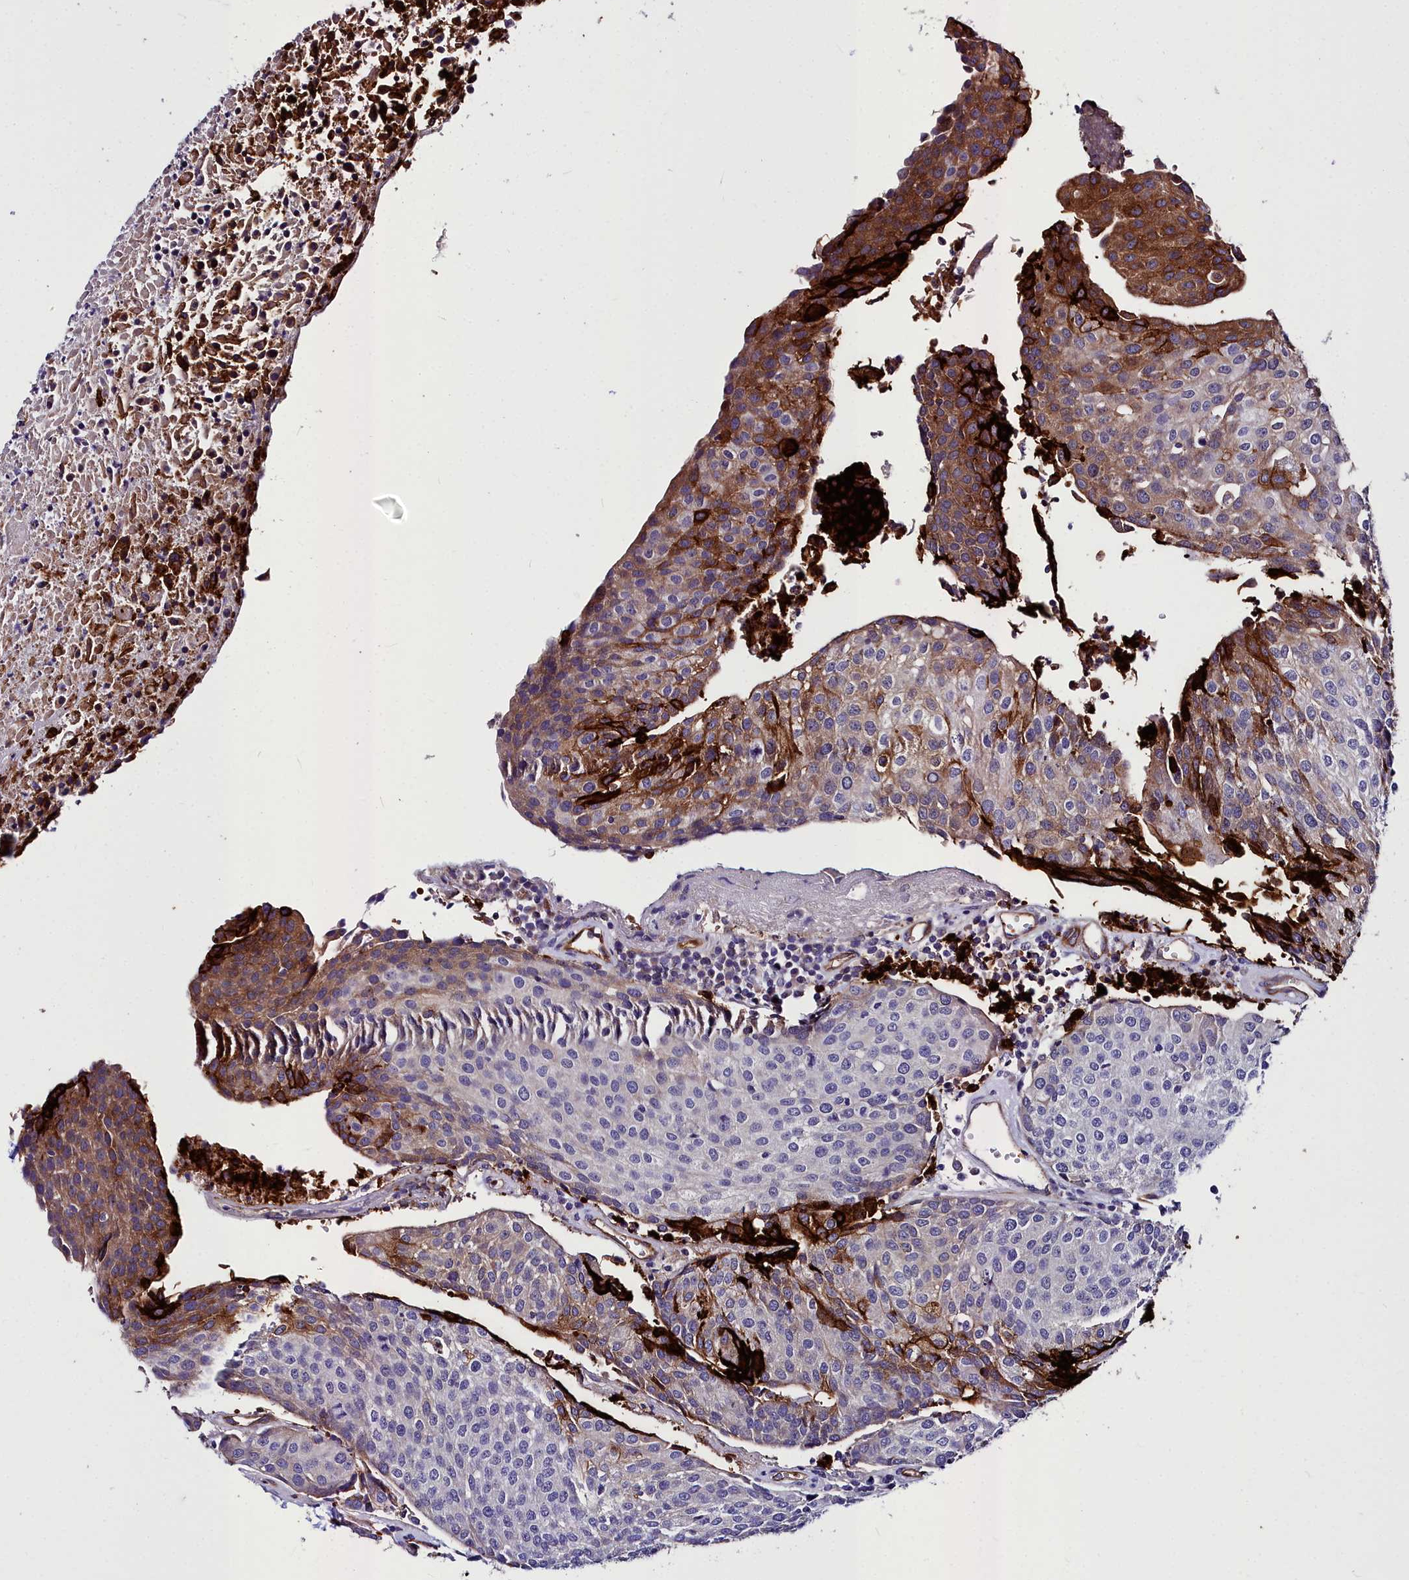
{"staining": {"intensity": "moderate", "quantity": "25%-75%", "location": "cytoplasmic/membranous"}, "tissue": "urothelial cancer", "cell_type": "Tumor cells", "image_type": "cancer", "snomed": [{"axis": "morphology", "description": "Urothelial carcinoma, High grade"}, {"axis": "topography", "description": "Urinary bladder"}], "caption": "This is a micrograph of IHC staining of urothelial cancer, which shows moderate staining in the cytoplasmic/membranous of tumor cells.", "gene": "CYP4F11", "patient": {"sex": "female", "age": 85}}